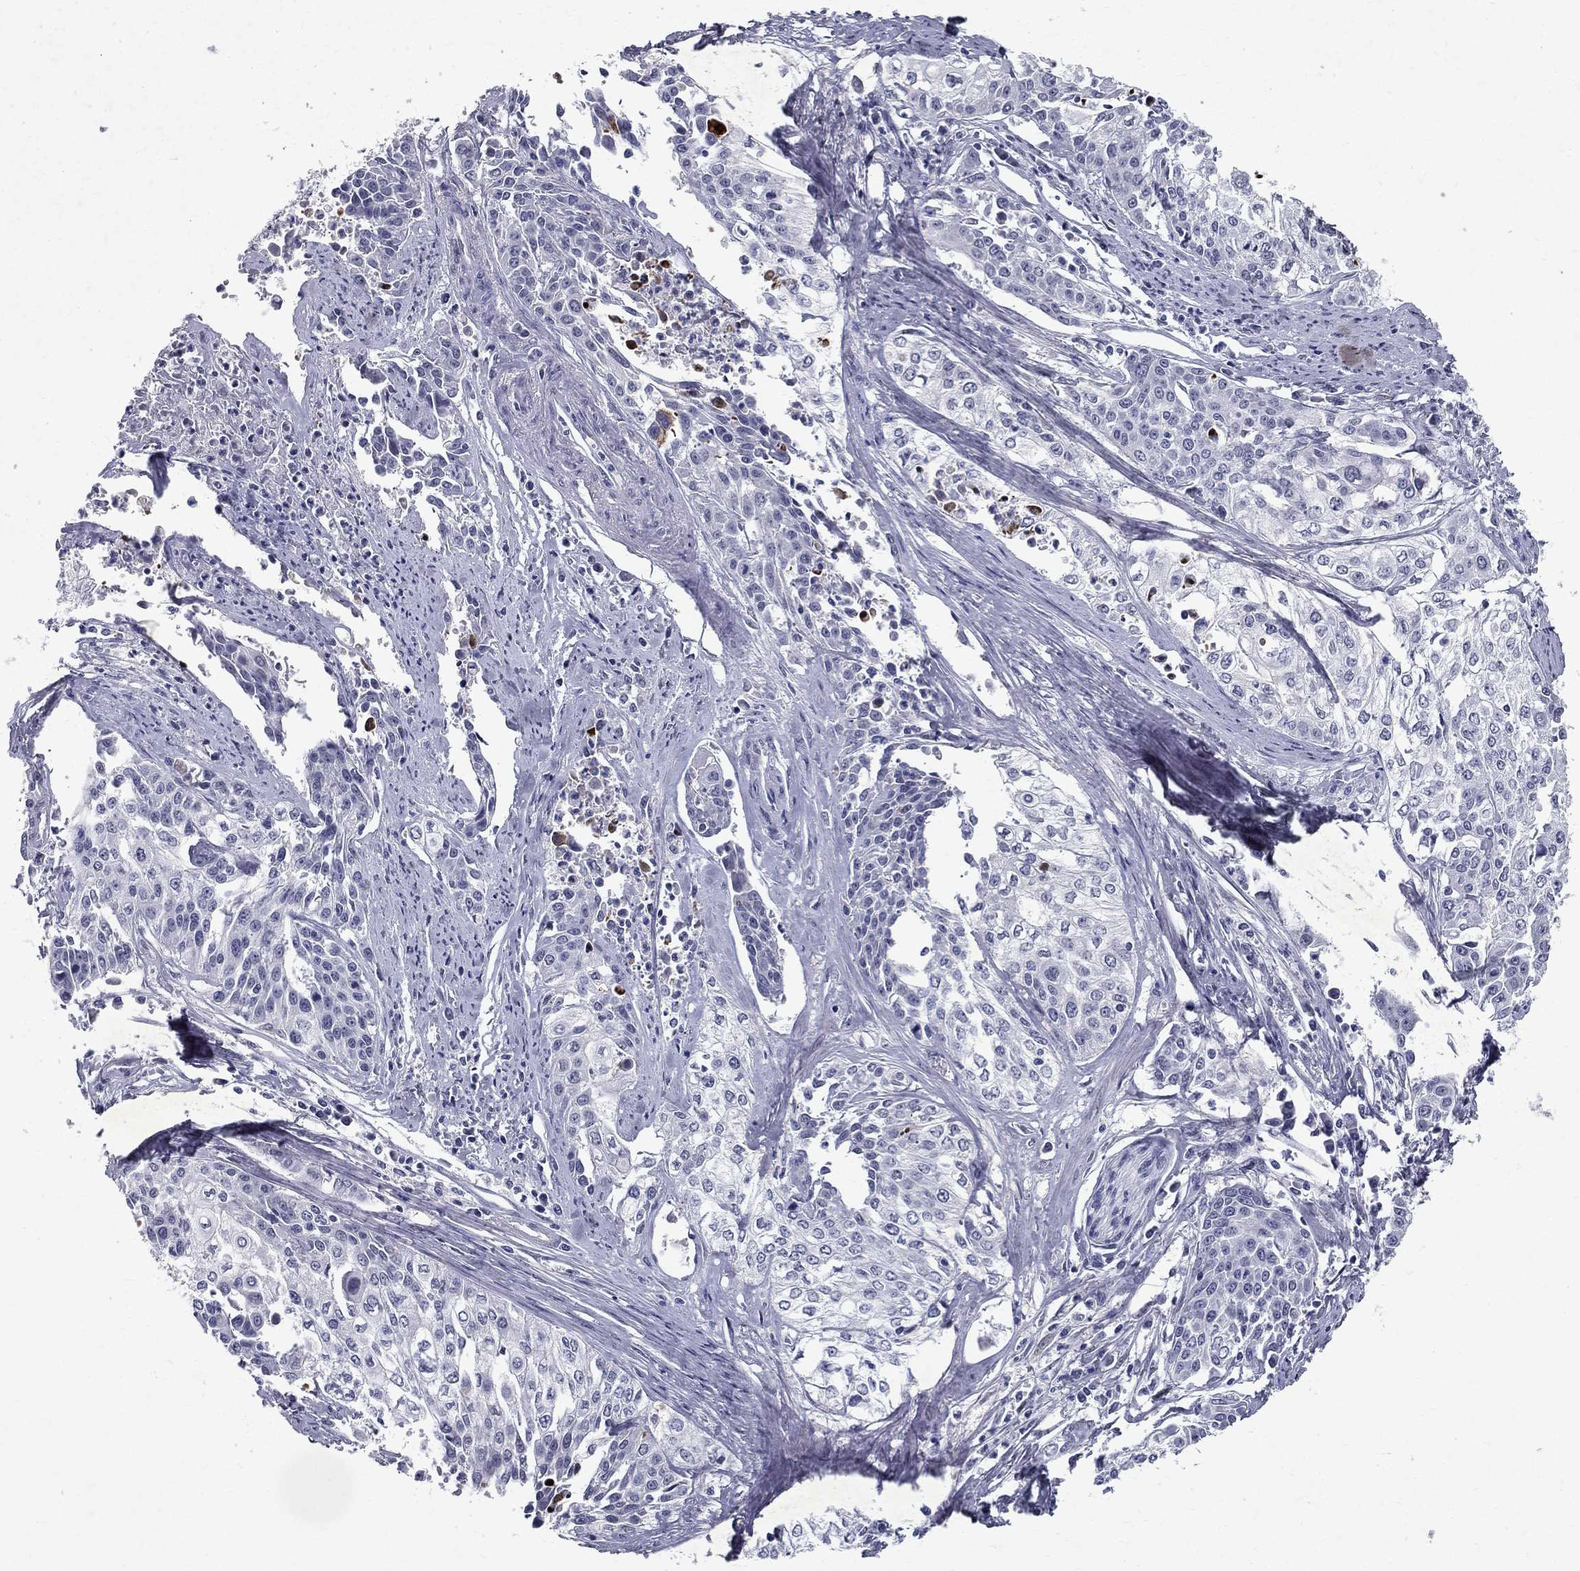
{"staining": {"intensity": "negative", "quantity": "none", "location": "none"}, "tissue": "cervical cancer", "cell_type": "Tumor cells", "image_type": "cancer", "snomed": [{"axis": "morphology", "description": "Squamous cell carcinoma, NOS"}, {"axis": "topography", "description": "Cervix"}], "caption": "This is an immunohistochemistry (IHC) image of cervical squamous cell carcinoma. There is no positivity in tumor cells.", "gene": "RBFOX1", "patient": {"sex": "female", "age": 39}}